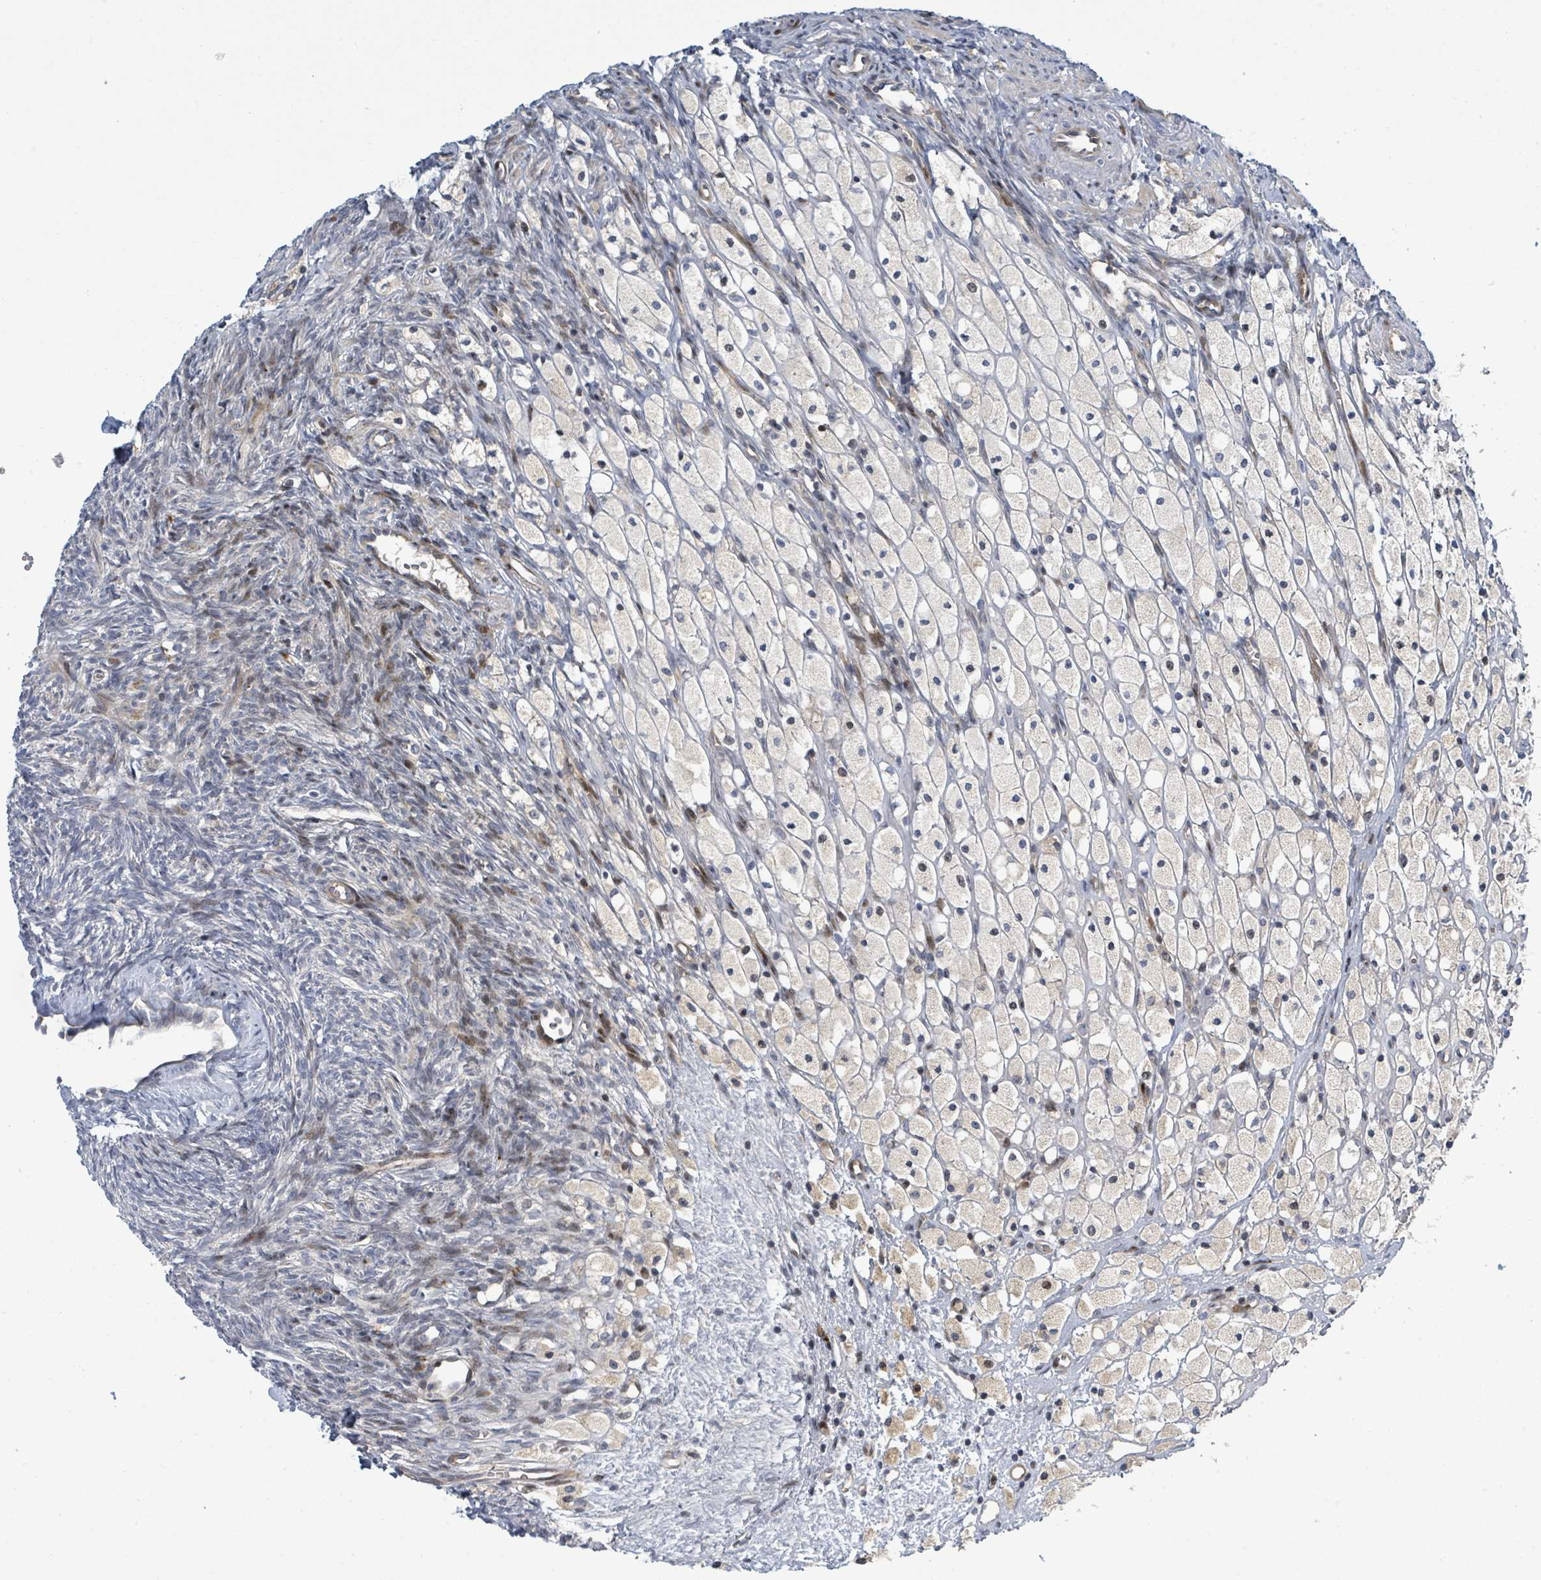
{"staining": {"intensity": "weak", "quantity": "<25%", "location": "nuclear"}, "tissue": "ovary", "cell_type": "Ovarian stroma cells", "image_type": "normal", "snomed": [{"axis": "morphology", "description": "Normal tissue, NOS"}, {"axis": "topography", "description": "Ovary"}], "caption": "Immunohistochemistry (IHC) histopathology image of benign ovary: human ovary stained with DAB demonstrates no significant protein staining in ovarian stroma cells. (Immunohistochemistry, brightfield microscopy, high magnification).", "gene": "CFAP210", "patient": {"sex": "female", "age": 51}}